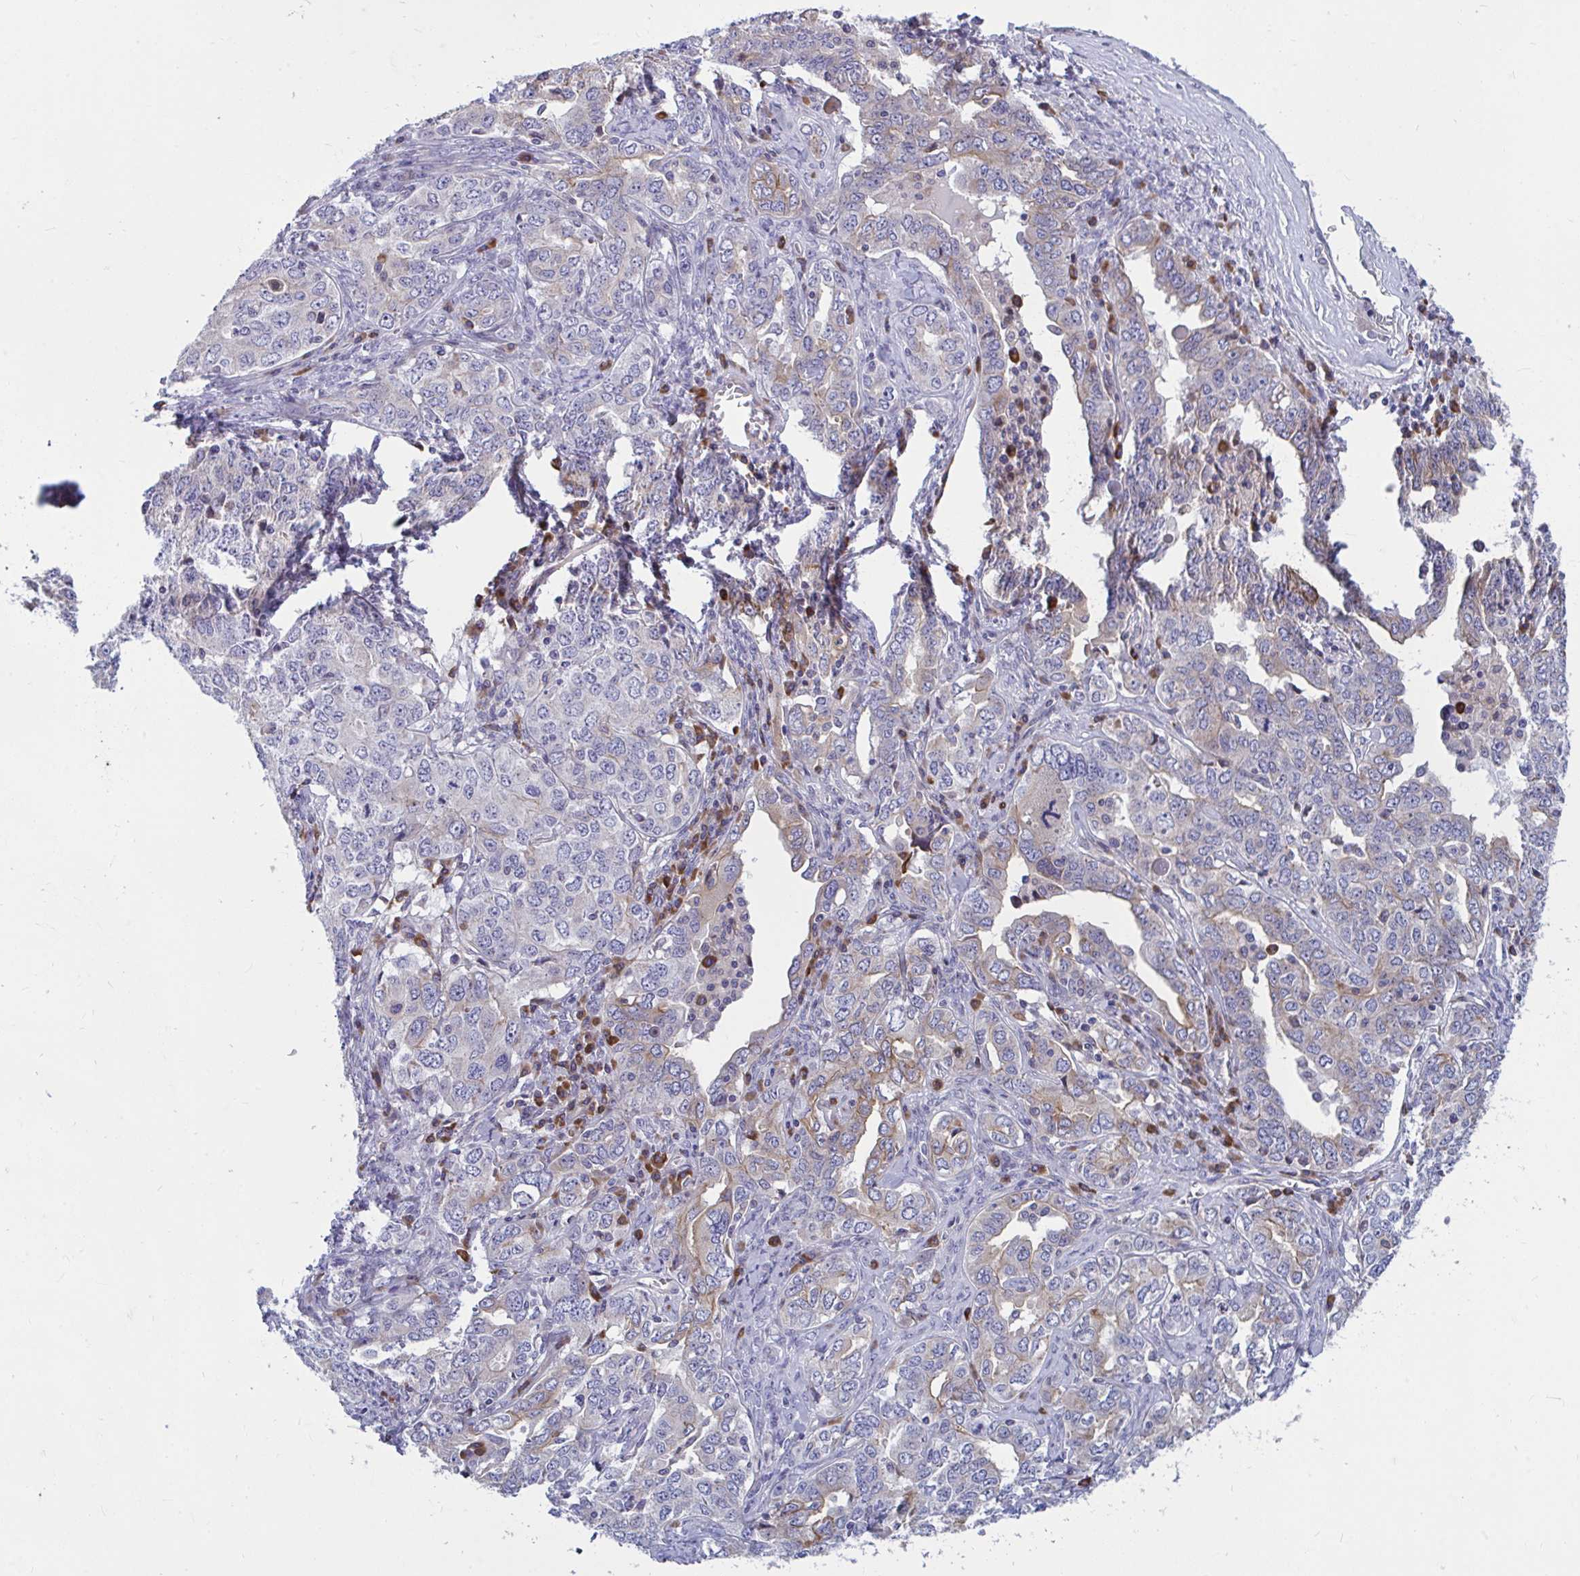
{"staining": {"intensity": "moderate", "quantity": "<25%", "location": "cytoplasmic/membranous"}, "tissue": "ovarian cancer", "cell_type": "Tumor cells", "image_type": "cancer", "snomed": [{"axis": "morphology", "description": "Carcinoma, endometroid"}, {"axis": "topography", "description": "Ovary"}], "caption": "Human ovarian cancer stained with a brown dye displays moderate cytoplasmic/membranous positive positivity in approximately <25% of tumor cells.", "gene": "WBP1", "patient": {"sex": "female", "age": 62}}